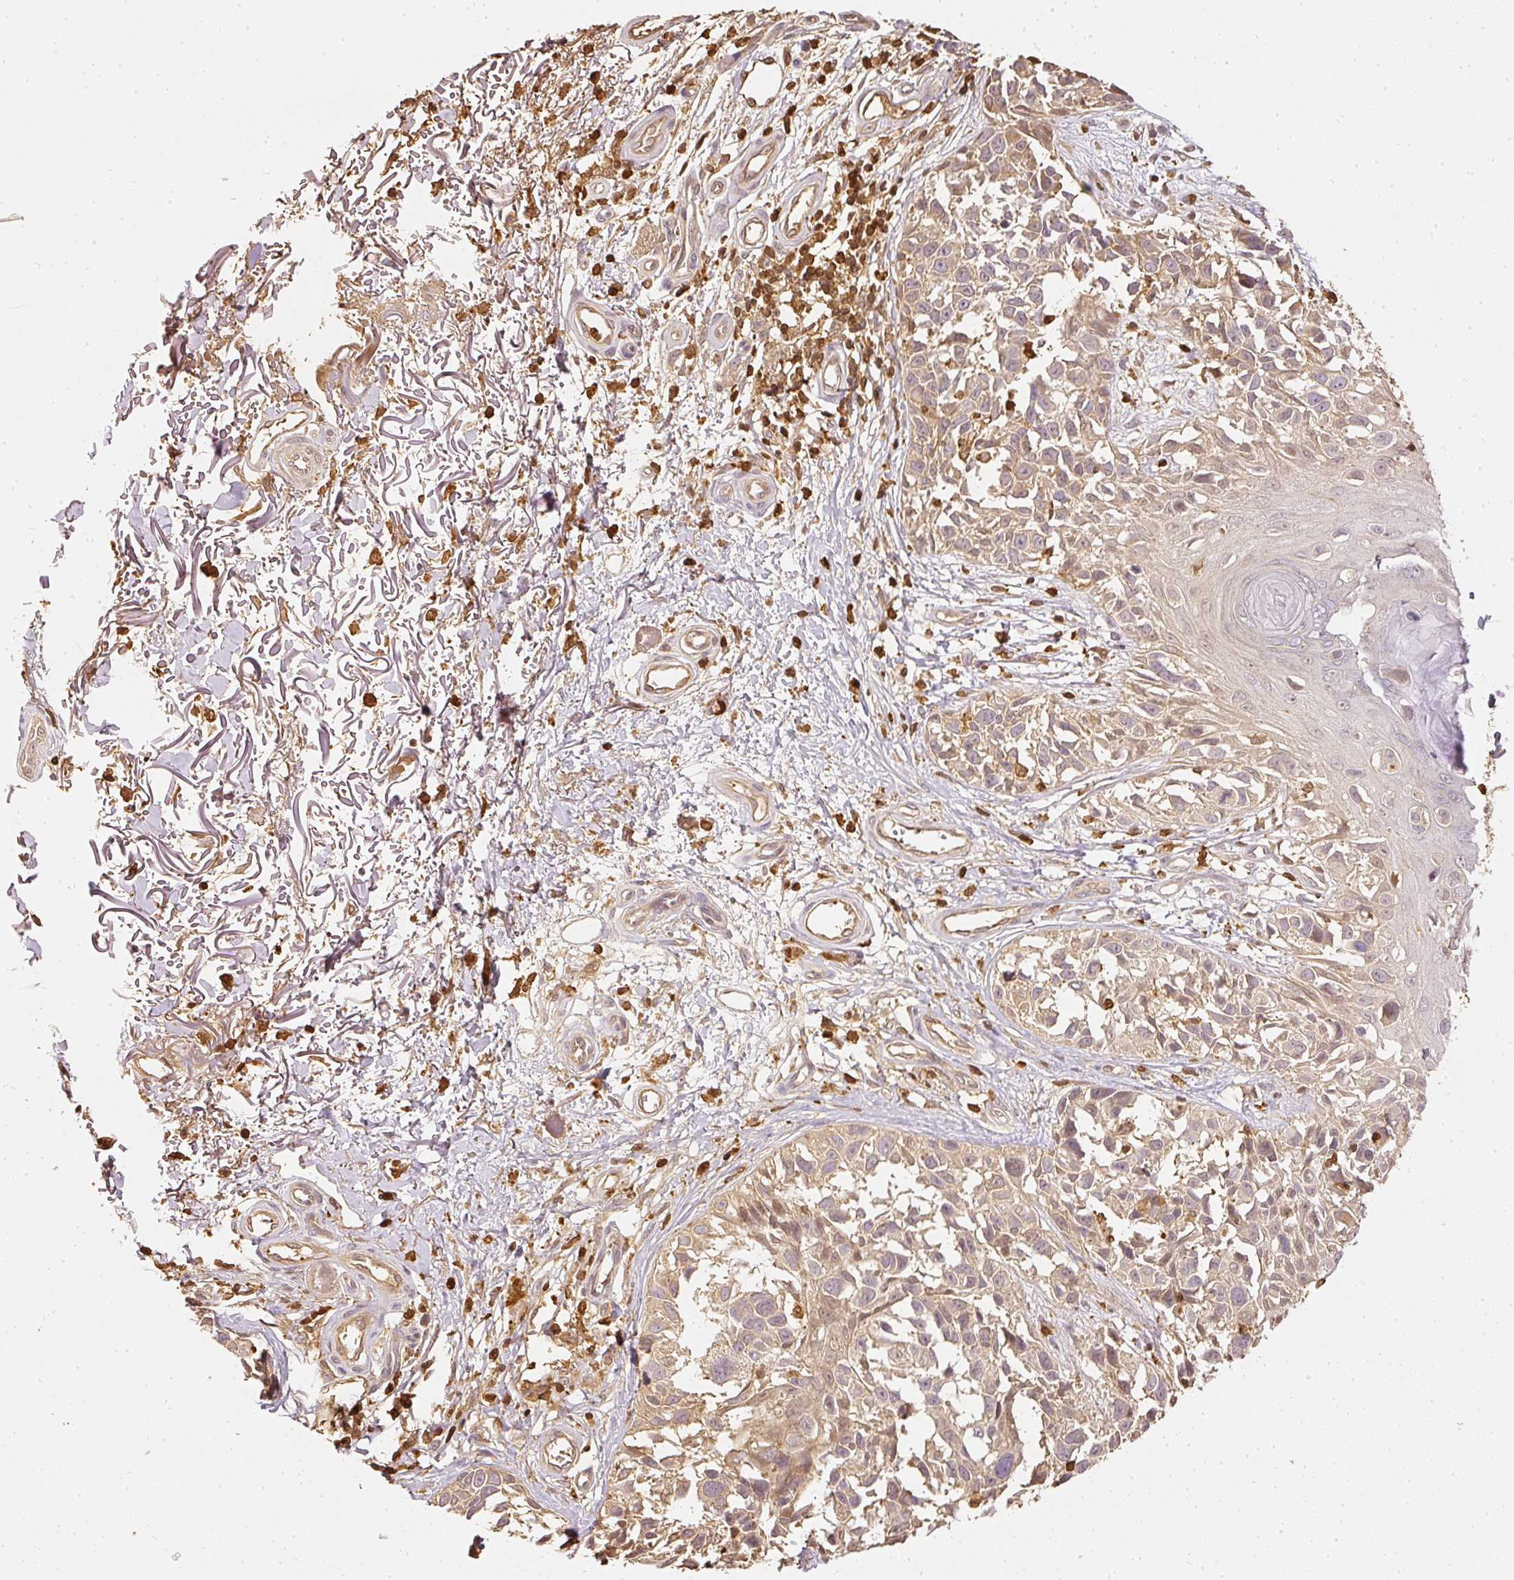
{"staining": {"intensity": "weak", "quantity": "25%-75%", "location": "cytoplasmic/membranous"}, "tissue": "melanoma", "cell_type": "Tumor cells", "image_type": "cancer", "snomed": [{"axis": "morphology", "description": "Malignant melanoma, NOS"}, {"axis": "topography", "description": "Skin"}], "caption": "Immunohistochemical staining of human malignant melanoma reveals low levels of weak cytoplasmic/membranous protein positivity in approximately 25%-75% of tumor cells.", "gene": "PFN1", "patient": {"sex": "male", "age": 73}}